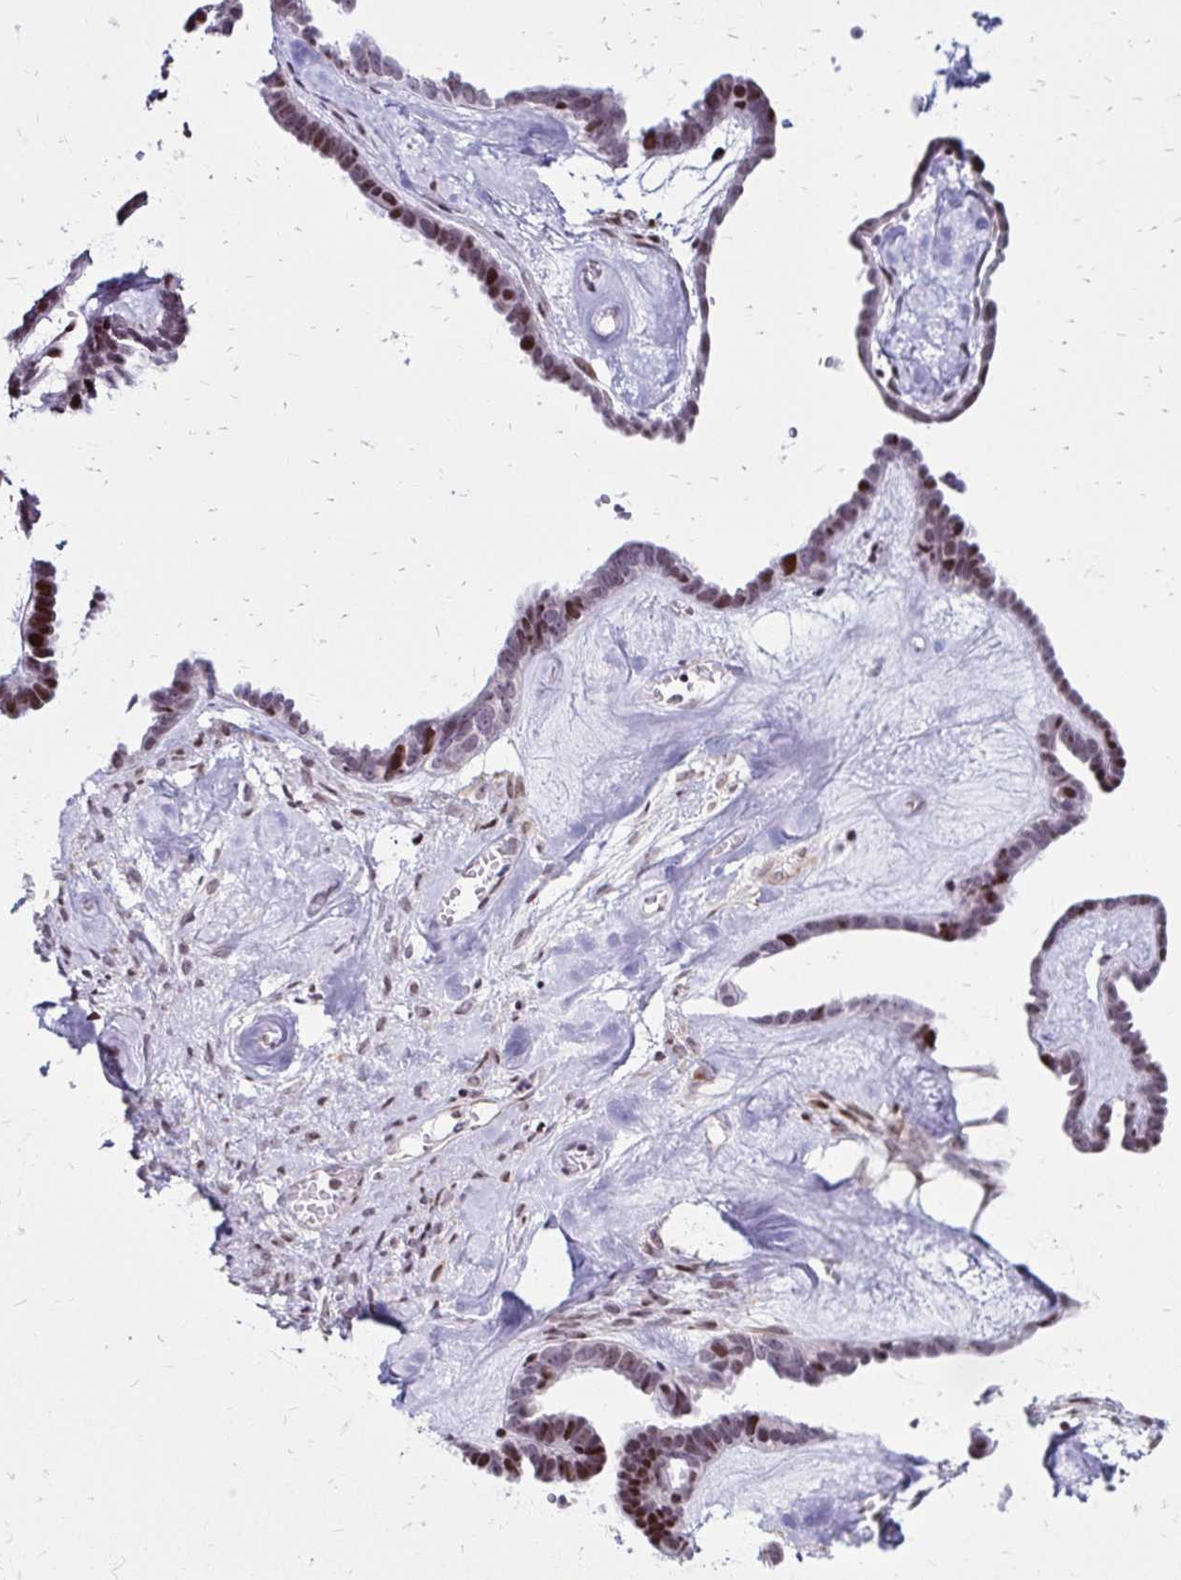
{"staining": {"intensity": "moderate", "quantity": ">75%", "location": "nuclear"}, "tissue": "ovarian cancer", "cell_type": "Tumor cells", "image_type": "cancer", "snomed": [{"axis": "morphology", "description": "Cystadenocarcinoma, serous, NOS"}, {"axis": "topography", "description": "Ovary"}], "caption": "This image exhibits immunohistochemistry (IHC) staining of ovarian cancer, with medium moderate nuclear staining in about >75% of tumor cells.", "gene": "TOB1", "patient": {"sex": "female", "age": 69}}